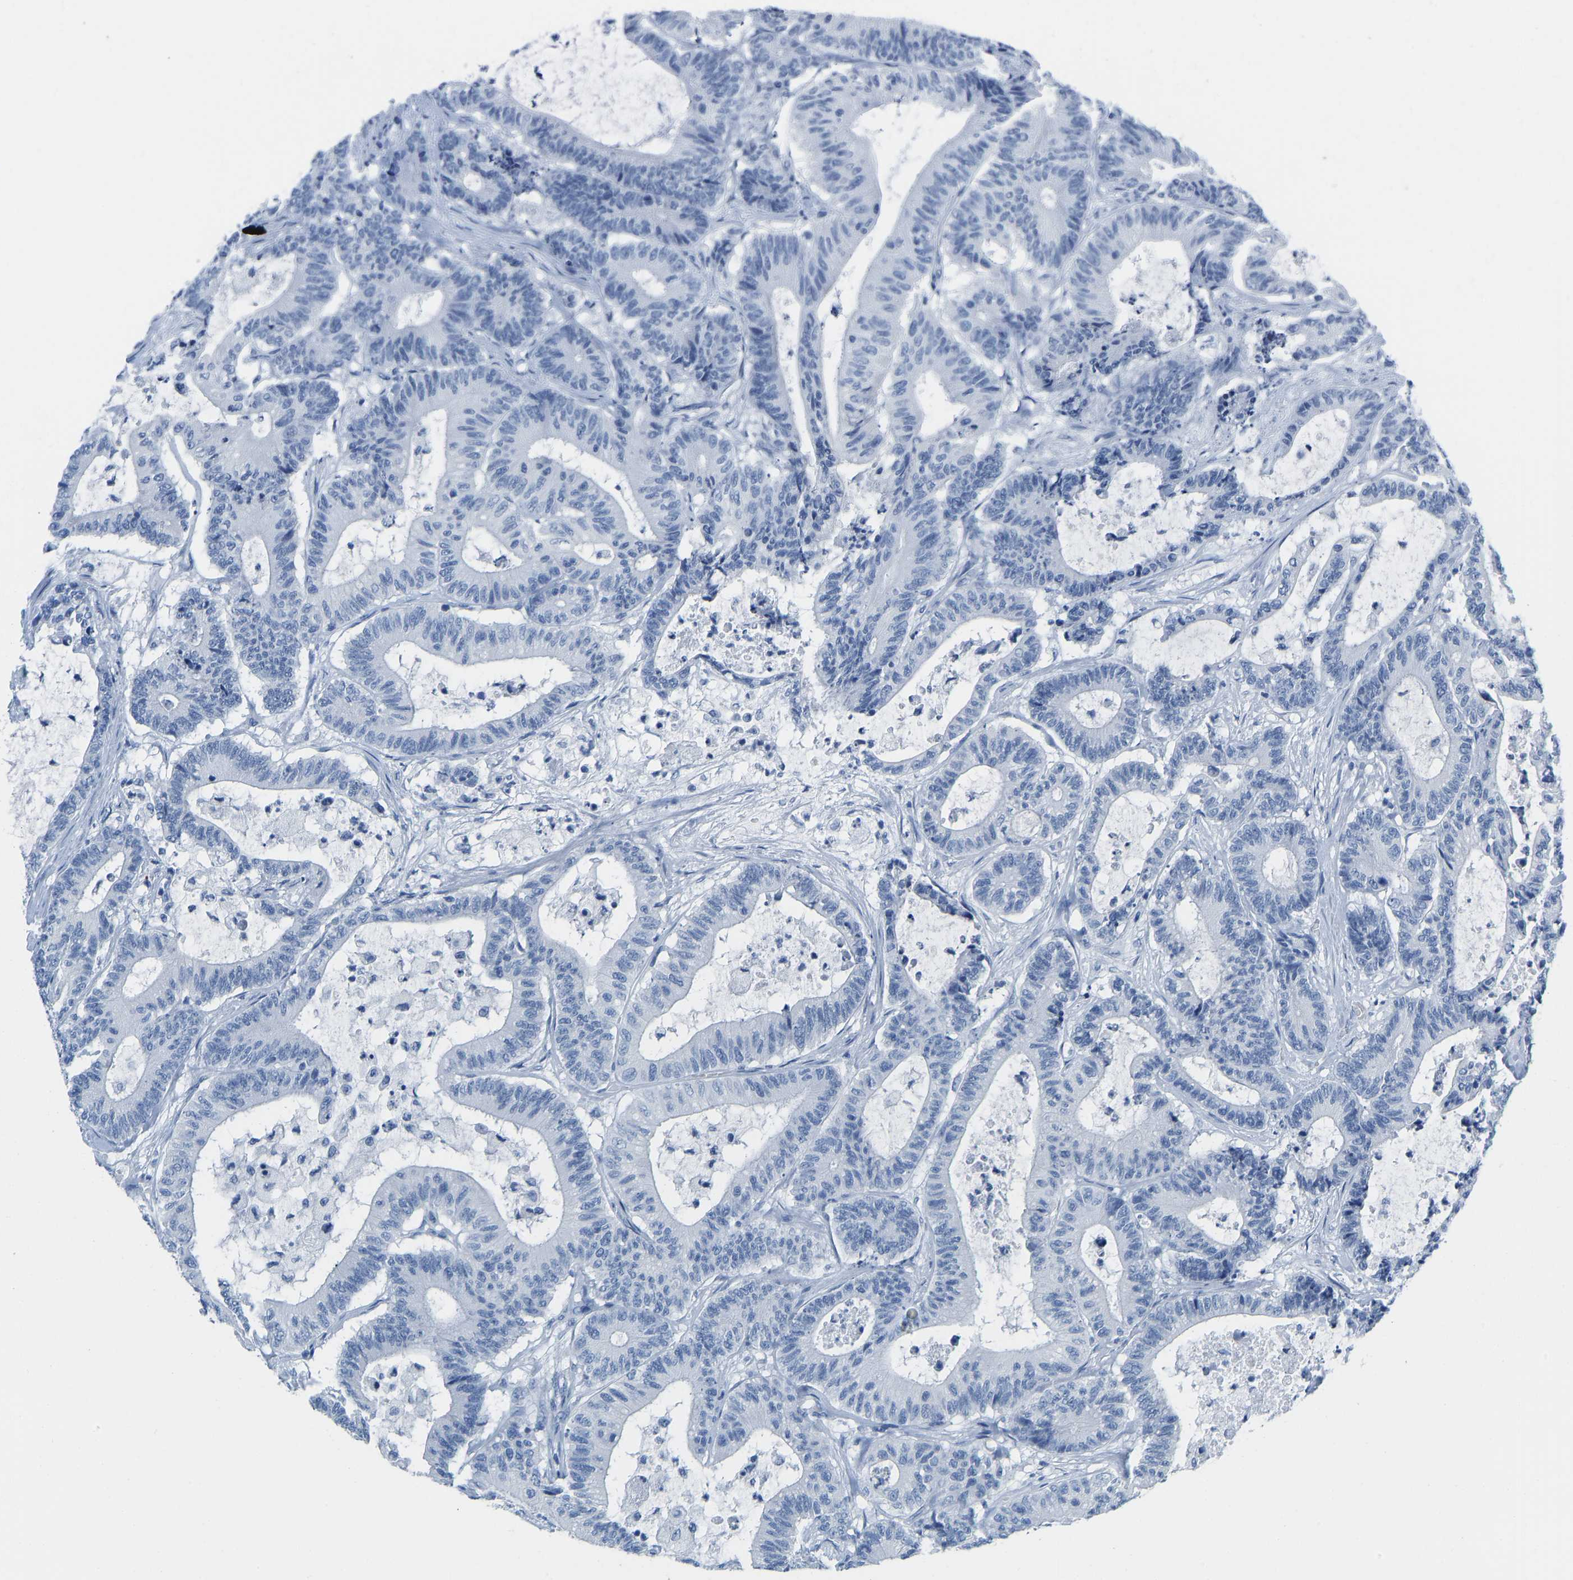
{"staining": {"intensity": "negative", "quantity": "none", "location": "none"}, "tissue": "colorectal cancer", "cell_type": "Tumor cells", "image_type": "cancer", "snomed": [{"axis": "morphology", "description": "Adenocarcinoma, NOS"}, {"axis": "topography", "description": "Colon"}], "caption": "Tumor cells show no significant staining in colorectal cancer (adenocarcinoma). Nuclei are stained in blue.", "gene": "SERPINB3", "patient": {"sex": "female", "age": 84}}